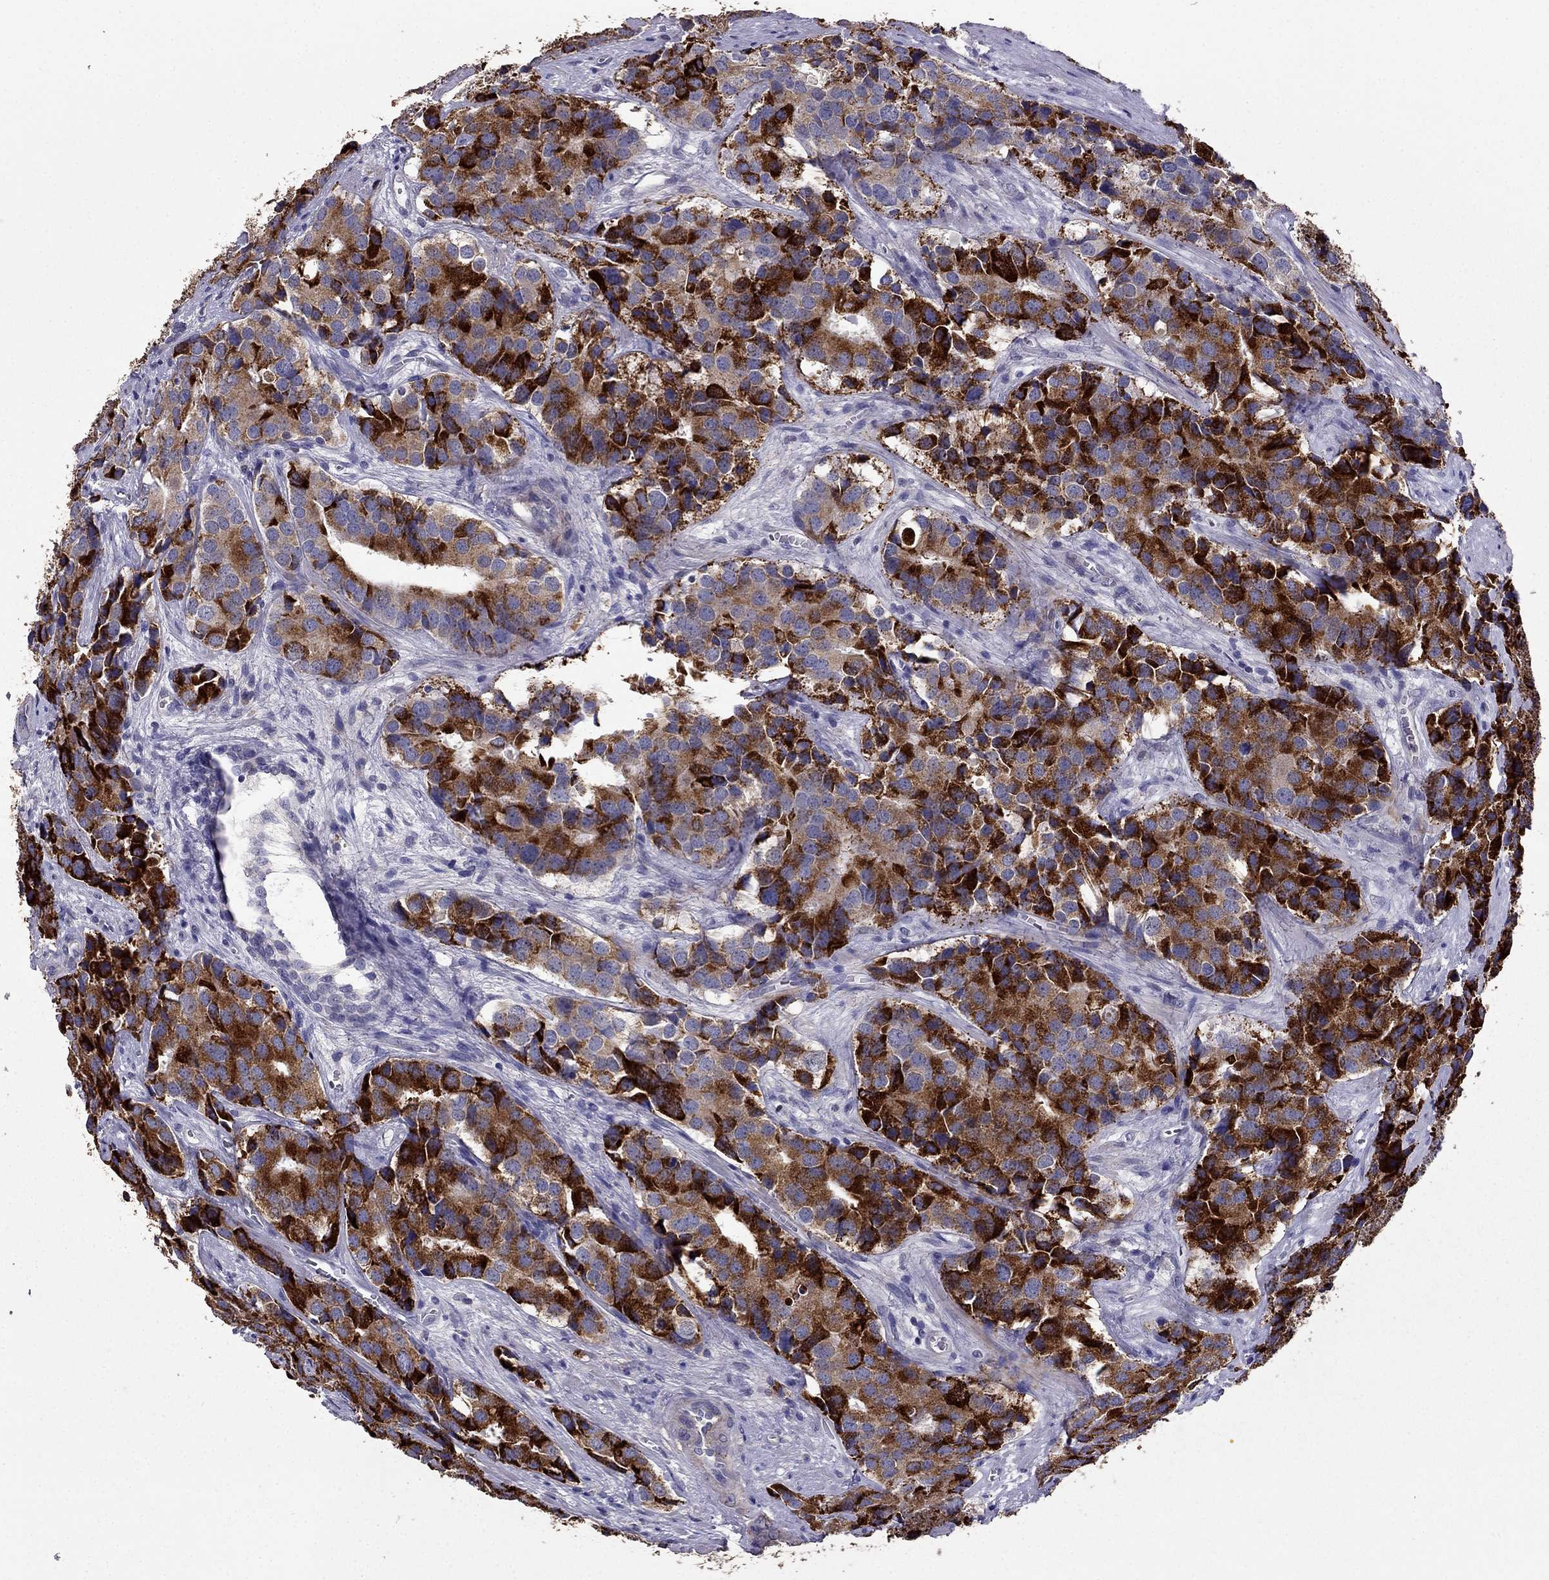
{"staining": {"intensity": "strong", "quantity": "25%-75%", "location": "cytoplasmic/membranous"}, "tissue": "prostate cancer", "cell_type": "Tumor cells", "image_type": "cancer", "snomed": [{"axis": "morphology", "description": "Adenocarcinoma, NOS"}, {"axis": "topography", "description": "Prostate and seminal vesicle, NOS"}], "caption": "An image of prostate cancer stained for a protein demonstrates strong cytoplasmic/membranous brown staining in tumor cells.", "gene": "CDH9", "patient": {"sex": "male", "age": 63}}